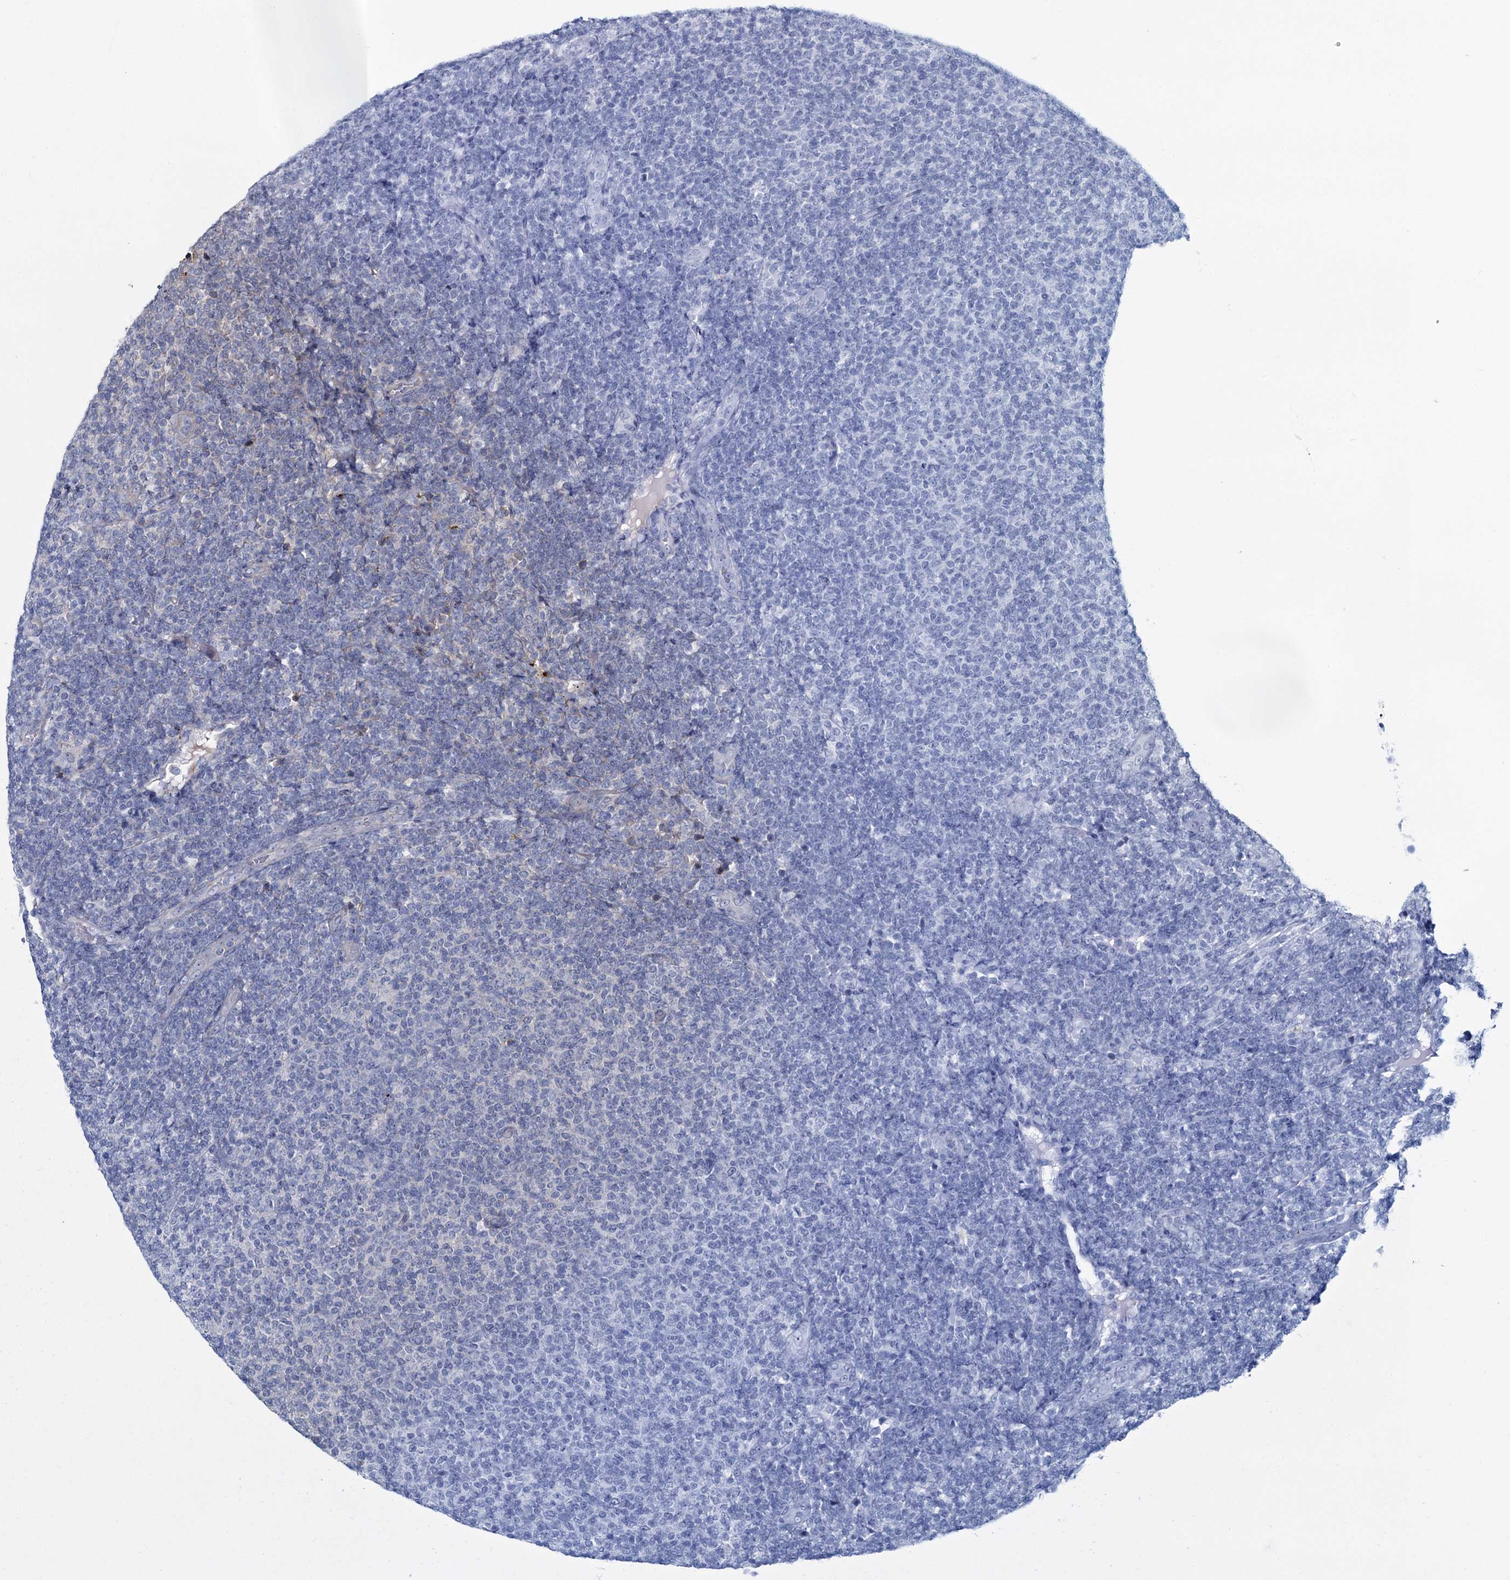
{"staining": {"intensity": "negative", "quantity": "none", "location": "none"}, "tissue": "lymphoma", "cell_type": "Tumor cells", "image_type": "cancer", "snomed": [{"axis": "morphology", "description": "Malignant lymphoma, non-Hodgkin's type, Low grade"}, {"axis": "topography", "description": "Lymph node"}], "caption": "DAB (3,3'-diaminobenzidine) immunohistochemical staining of human malignant lymphoma, non-Hodgkin's type (low-grade) demonstrates no significant staining in tumor cells.", "gene": "DCUN1D2", "patient": {"sex": "male", "age": 66}}